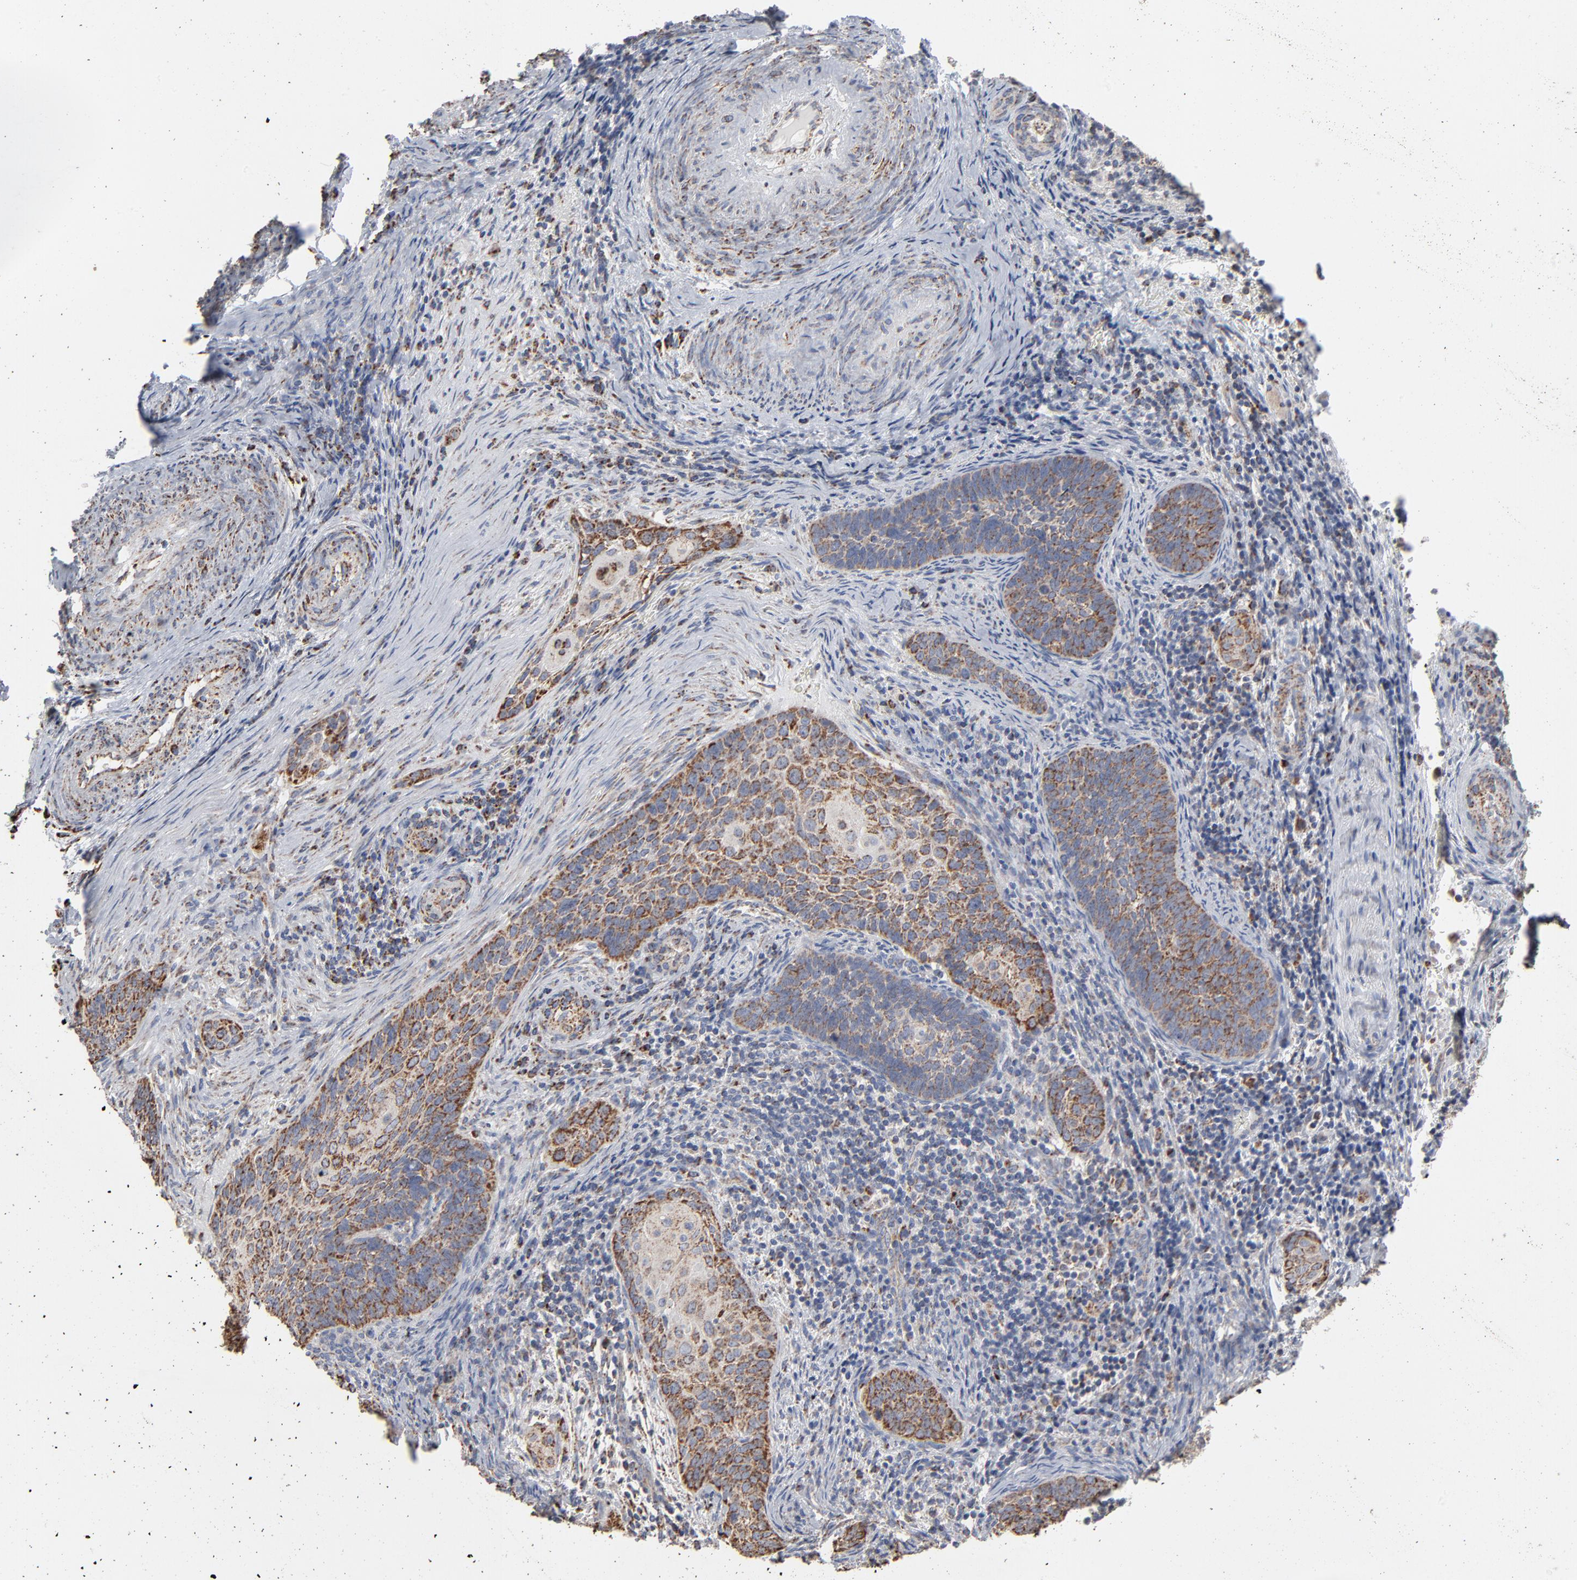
{"staining": {"intensity": "strong", "quantity": ">75%", "location": "cytoplasmic/membranous"}, "tissue": "cervical cancer", "cell_type": "Tumor cells", "image_type": "cancer", "snomed": [{"axis": "morphology", "description": "Squamous cell carcinoma, NOS"}, {"axis": "topography", "description": "Cervix"}], "caption": "Immunohistochemical staining of squamous cell carcinoma (cervical) shows high levels of strong cytoplasmic/membranous protein positivity in approximately >75% of tumor cells. The protein is stained brown, and the nuclei are stained in blue (DAB (3,3'-diaminobenzidine) IHC with brightfield microscopy, high magnification).", "gene": "UQCRC1", "patient": {"sex": "female", "age": 33}}